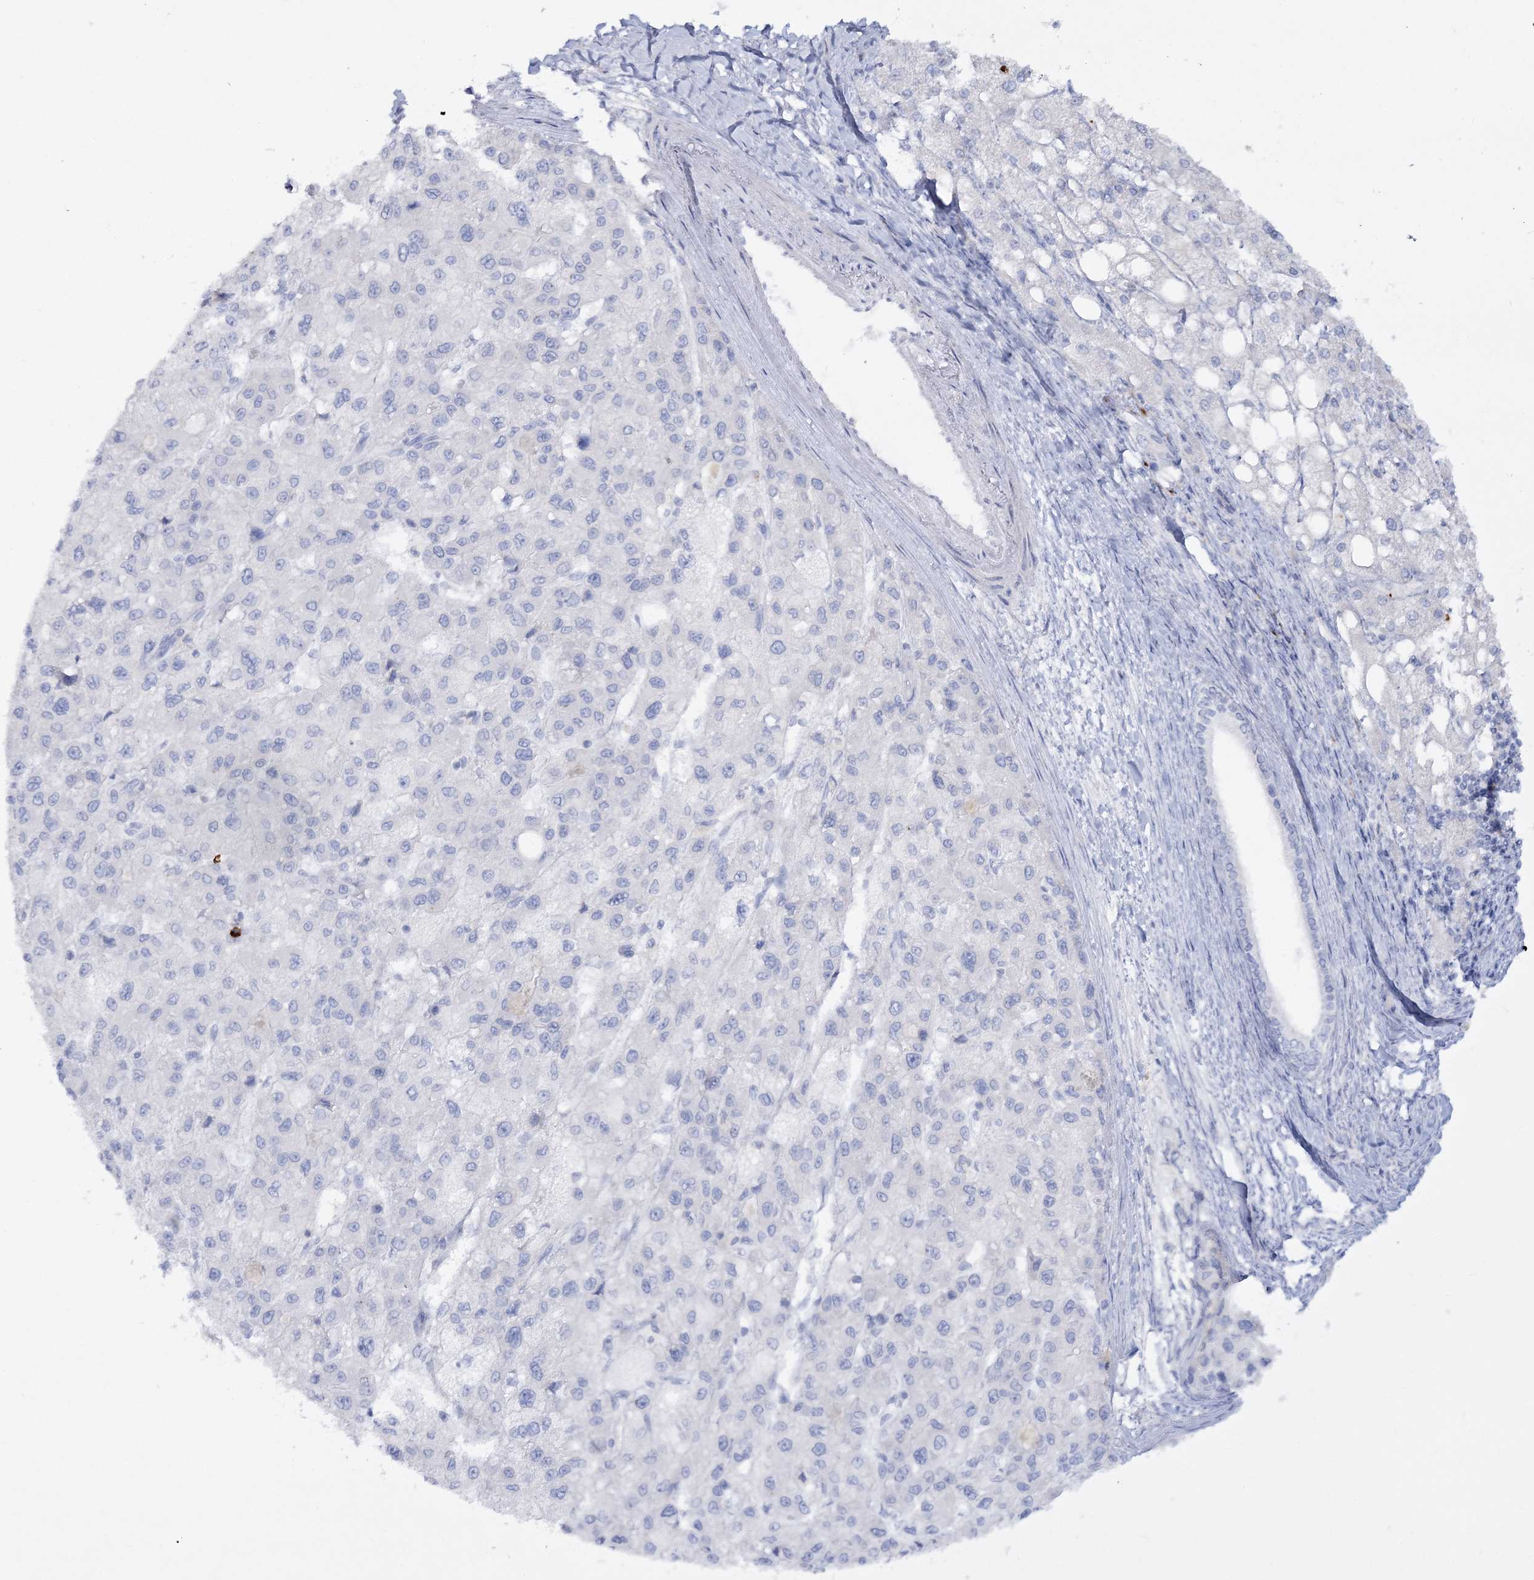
{"staining": {"intensity": "negative", "quantity": "none", "location": "none"}, "tissue": "liver cancer", "cell_type": "Tumor cells", "image_type": "cancer", "snomed": [{"axis": "morphology", "description": "Carcinoma, Hepatocellular, NOS"}, {"axis": "topography", "description": "Liver"}], "caption": "Immunohistochemistry (IHC) micrograph of neoplastic tissue: hepatocellular carcinoma (liver) stained with DAB (3,3'-diaminobenzidine) shows no significant protein expression in tumor cells.", "gene": "WDSUB1", "patient": {"sex": "male", "age": 80}}